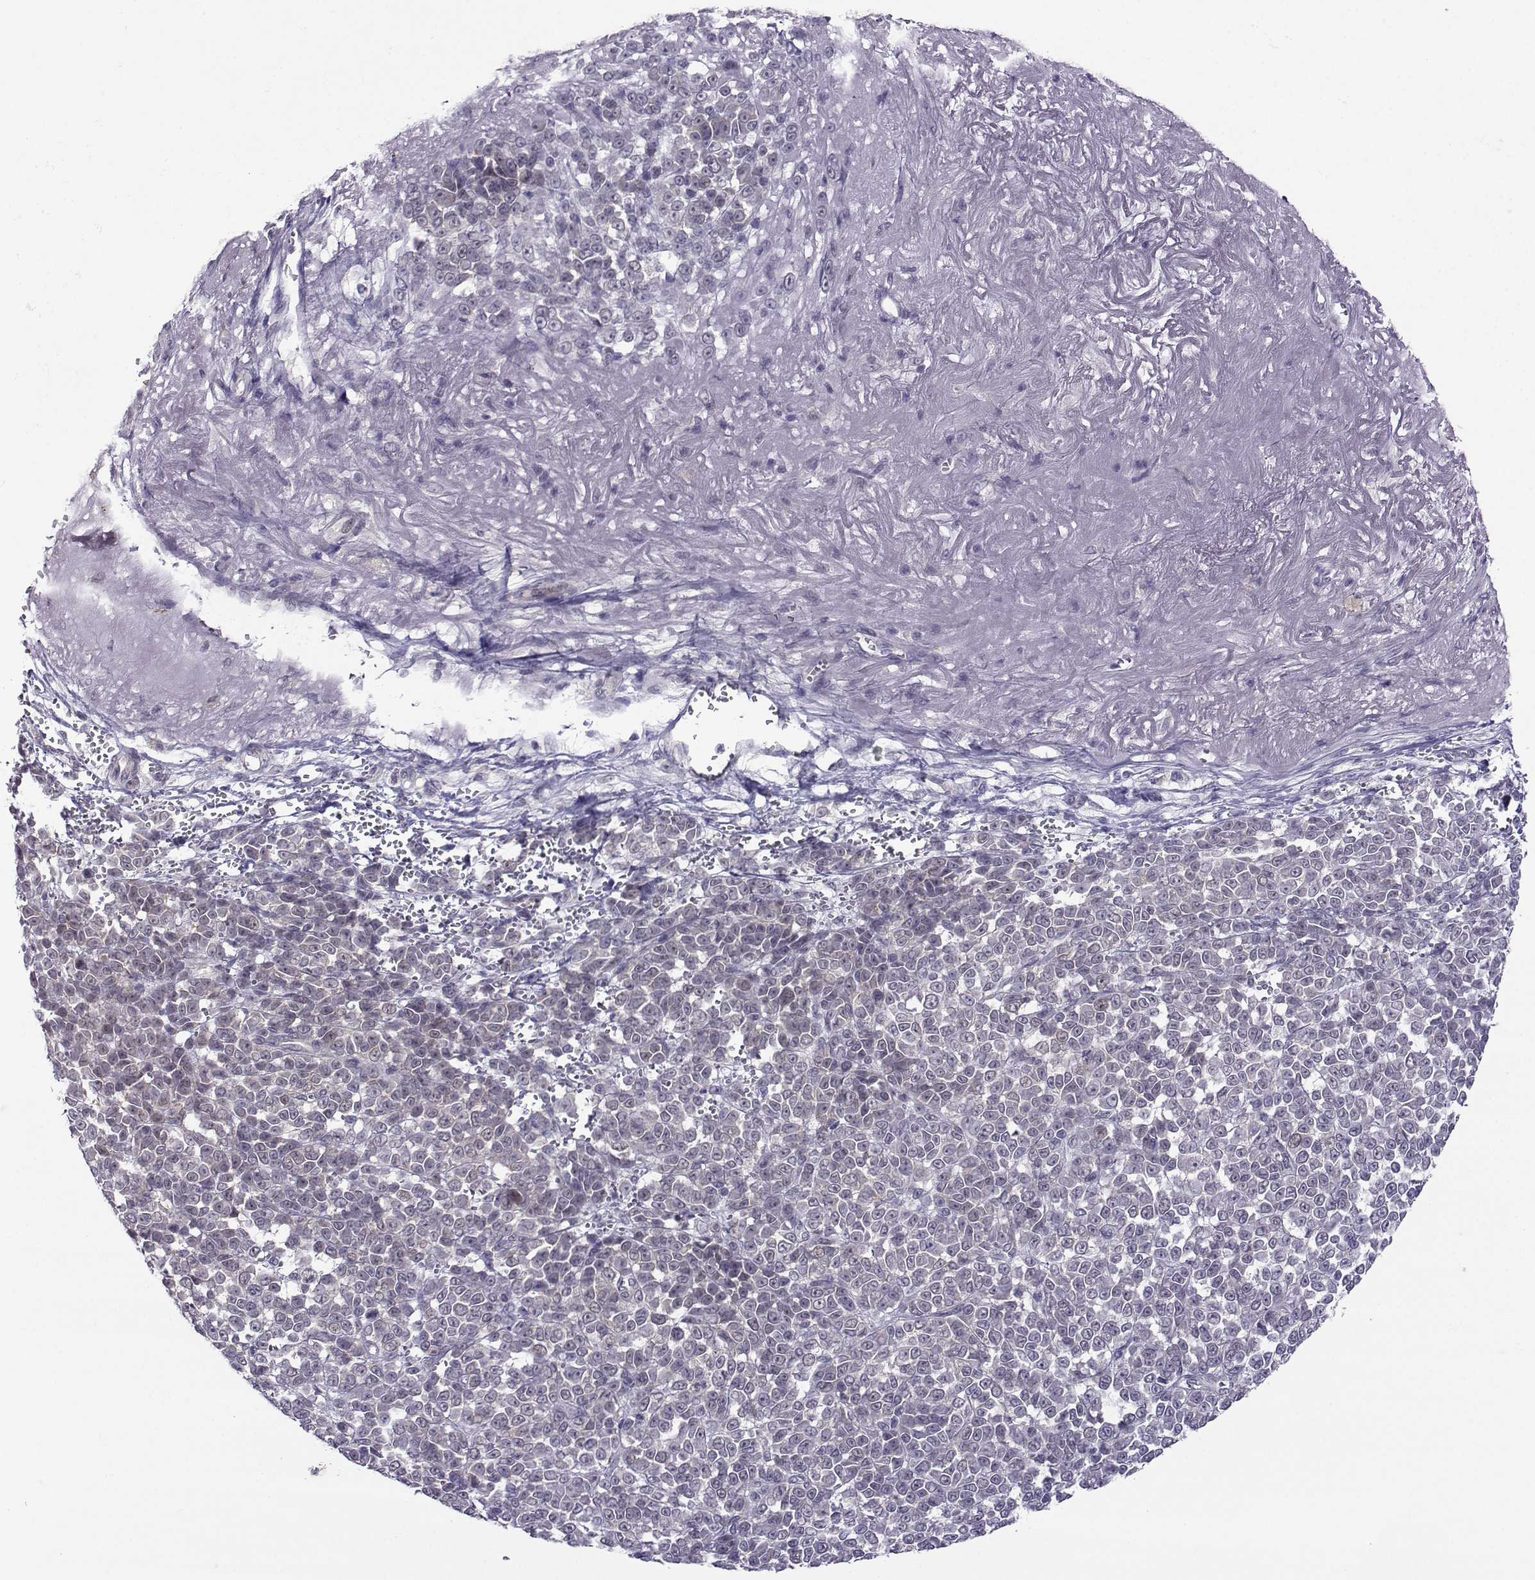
{"staining": {"intensity": "negative", "quantity": "none", "location": "none"}, "tissue": "melanoma", "cell_type": "Tumor cells", "image_type": "cancer", "snomed": [{"axis": "morphology", "description": "Malignant melanoma, NOS"}, {"axis": "topography", "description": "Skin"}], "caption": "Tumor cells show no significant protein positivity in malignant melanoma.", "gene": "DDX20", "patient": {"sex": "female", "age": 95}}